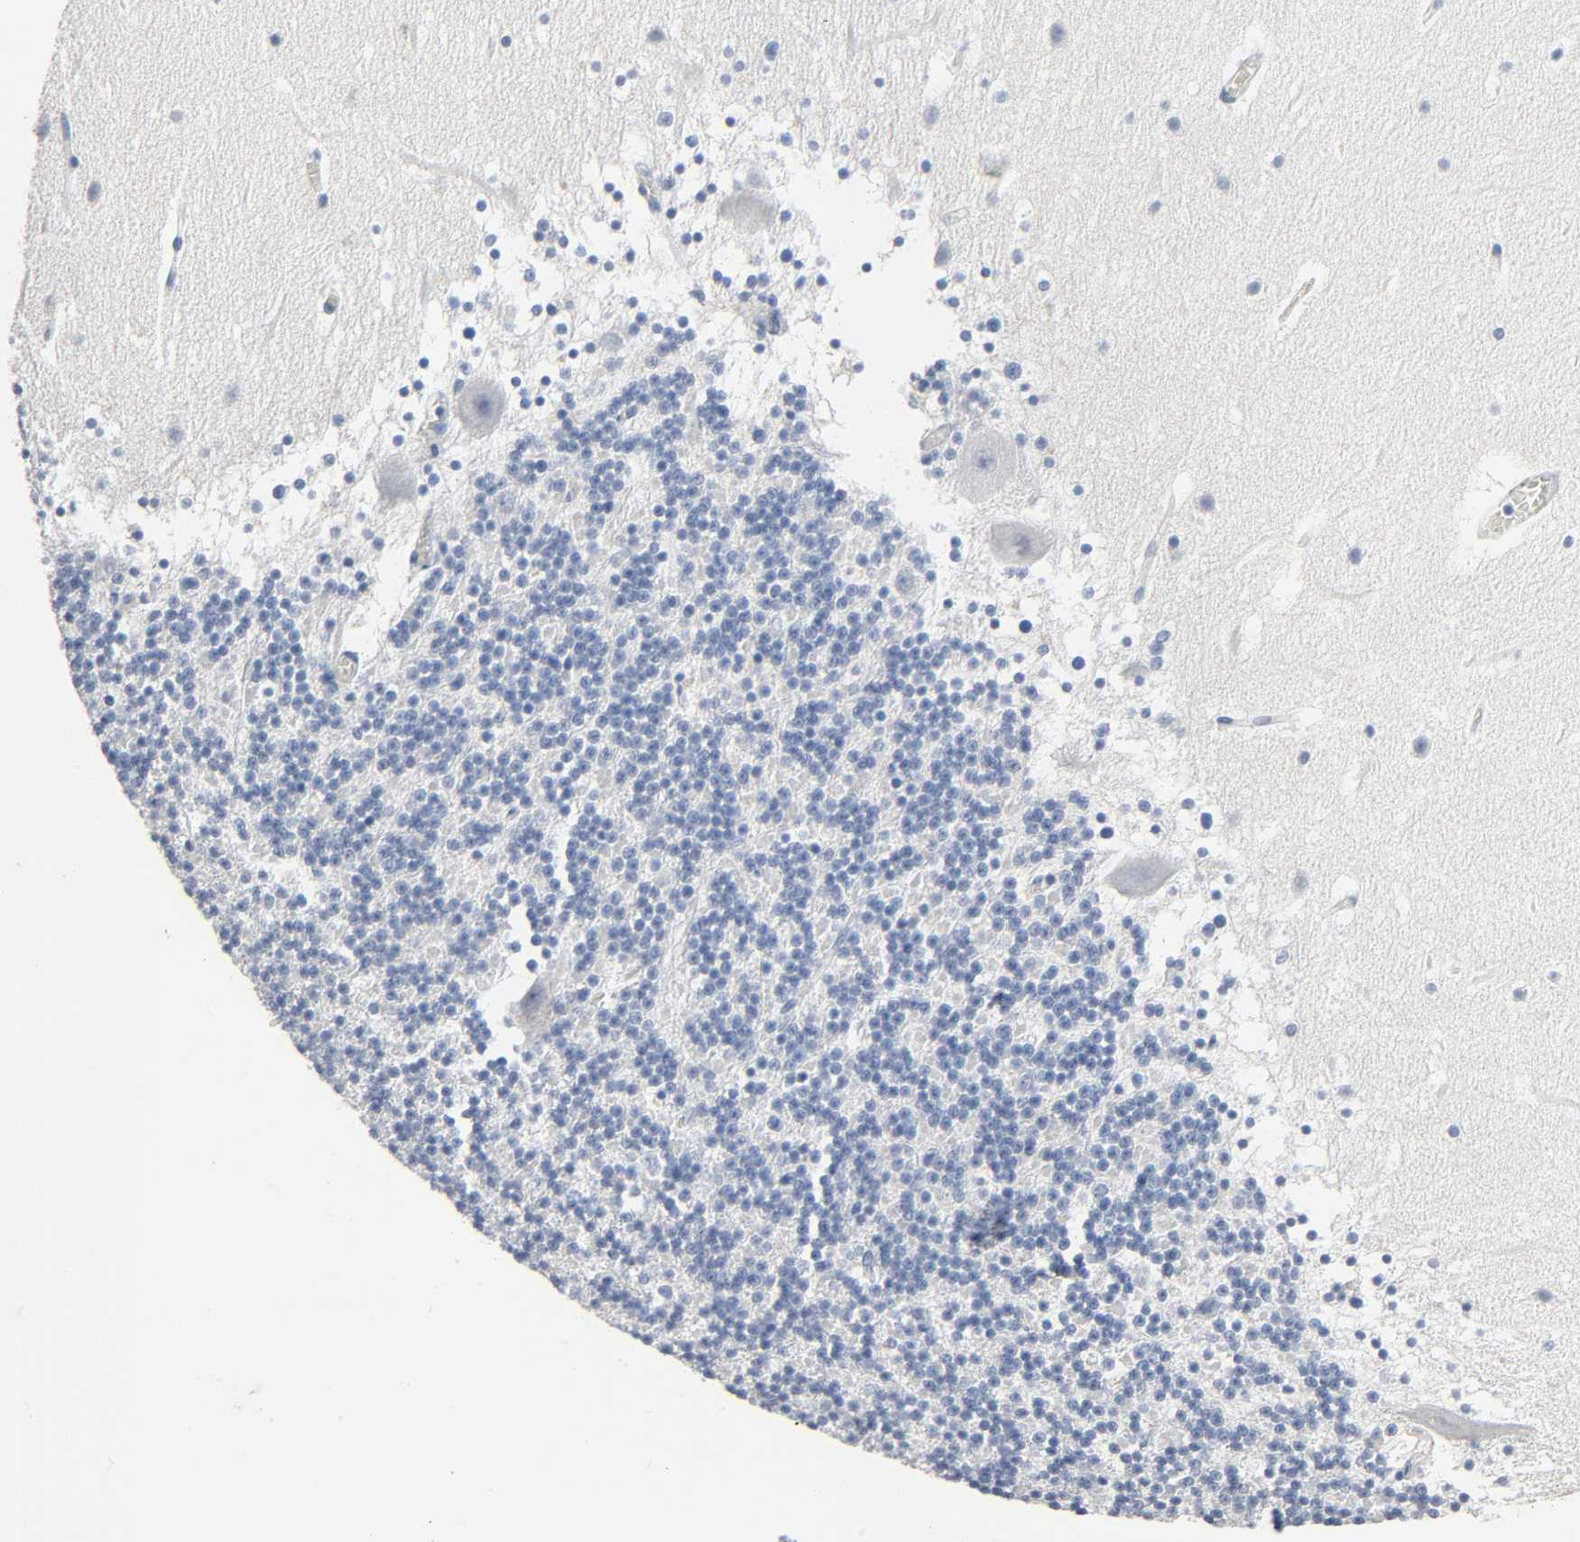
{"staining": {"intensity": "negative", "quantity": "none", "location": "none"}, "tissue": "cerebellum", "cell_type": "Cells in granular layer", "image_type": "normal", "snomed": [{"axis": "morphology", "description": "Normal tissue, NOS"}, {"axis": "topography", "description": "Cerebellum"}], "caption": "High power microscopy micrograph of an immunohistochemistry histopathology image of benign cerebellum, revealing no significant expression in cells in granular layer. Nuclei are stained in blue.", "gene": "FBLN5", "patient": {"sex": "male", "age": 45}}